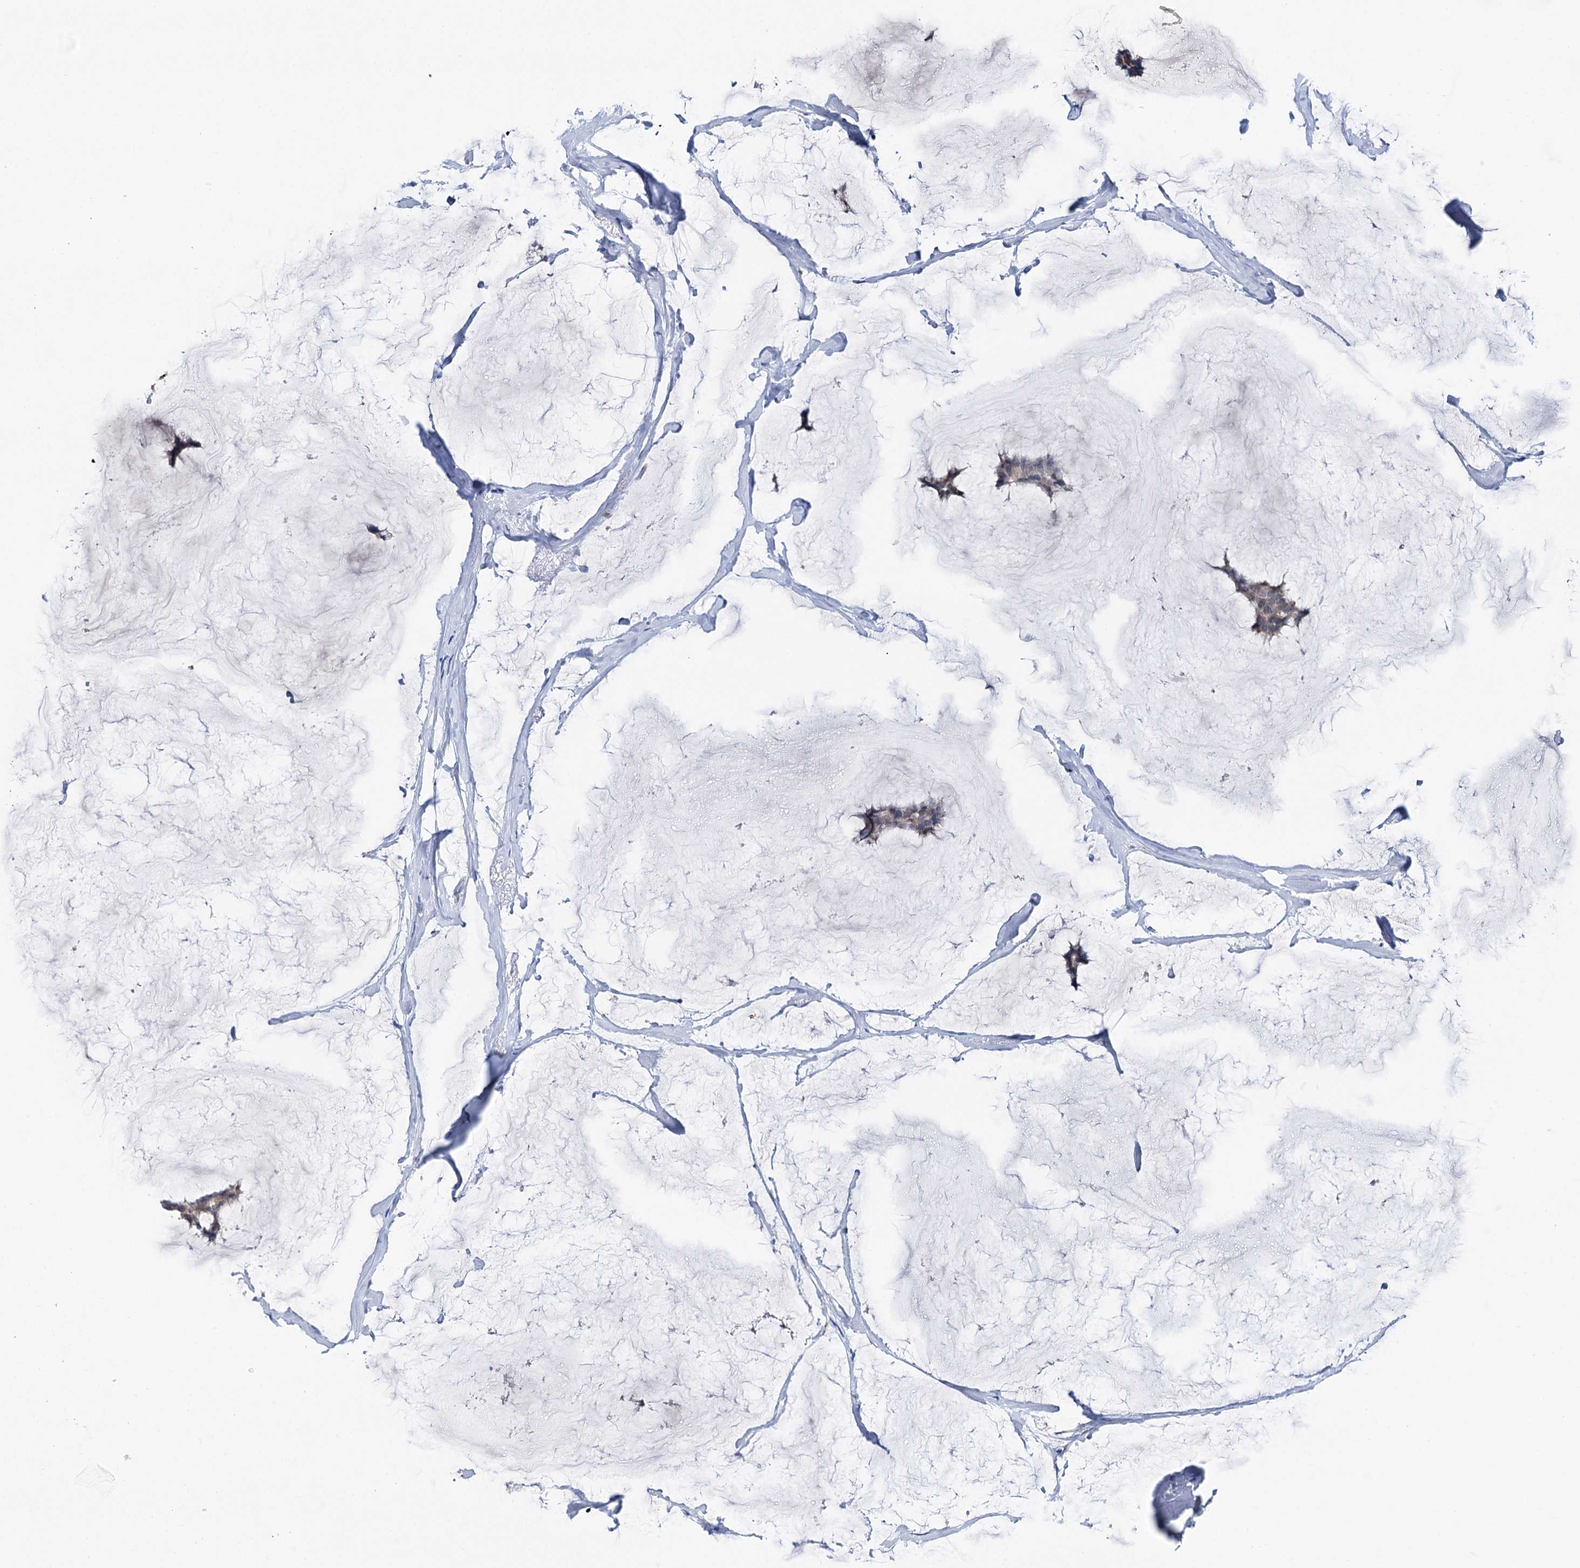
{"staining": {"intensity": "negative", "quantity": "none", "location": "none"}, "tissue": "breast cancer", "cell_type": "Tumor cells", "image_type": "cancer", "snomed": [{"axis": "morphology", "description": "Duct carcinoma"}, {"axis": "topography", "description": "Breast"}], "caption": "The immunohistochemistry photomicrograph has no significant positivity in tumor cells of intraductal carcinoma (breast) tissue.", "gene": "SHROOM1", "patient": {"sex": "female", "age": 93}}